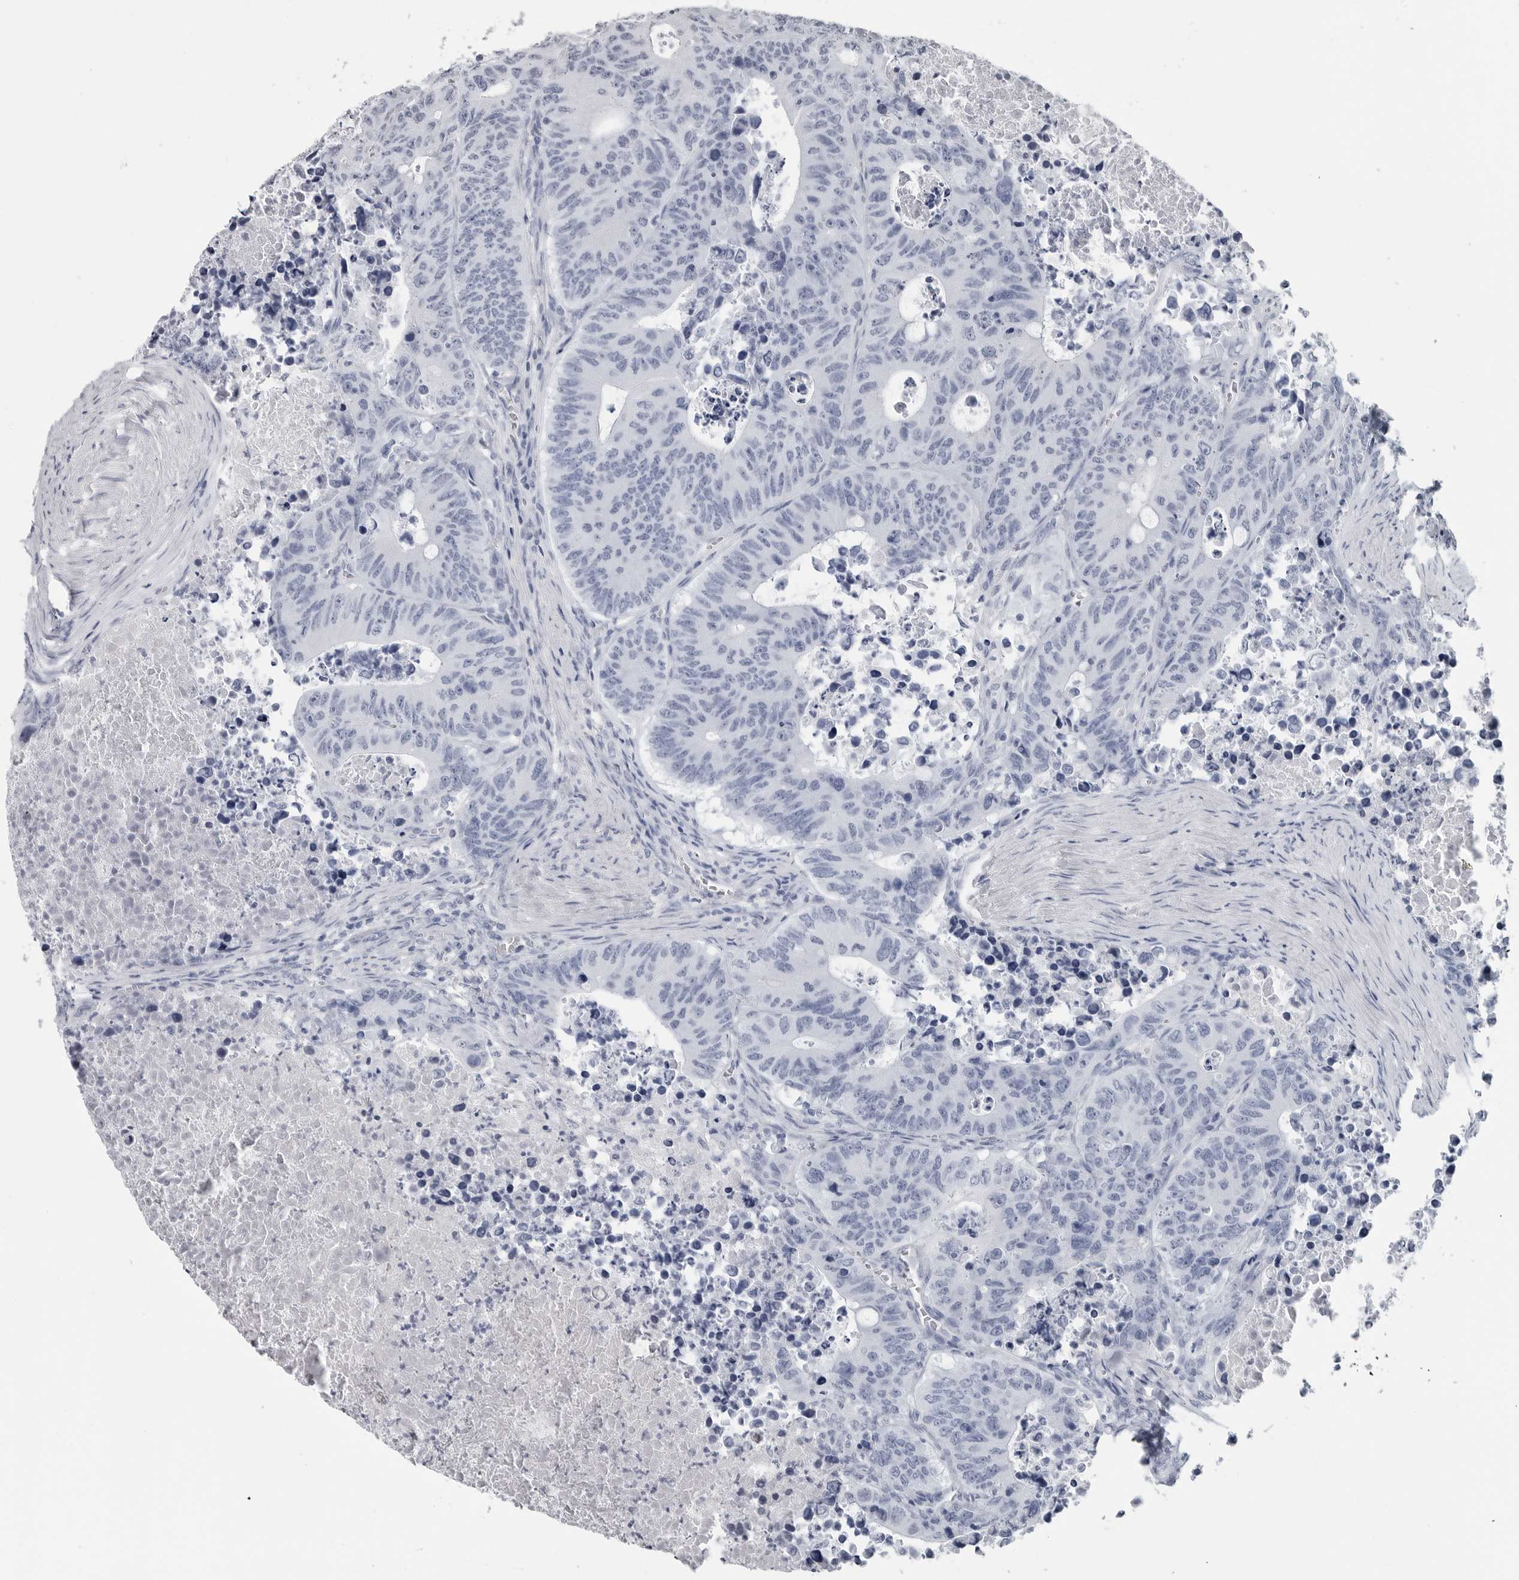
{"staining": {"intensity": "negative", "quantity": "none", "location": "none"}, "tissue": "colorectal cancer", "cell_type": "Tumor cells", "image_type": "cancer", "snomed": [{"axis": "morphology", "description": "Adenocarcinoma, NOS"}, {"axis": "topography", "description": "Colon"}], "caption": "Immunohistochemical staining of colorectal adenocarcinoma displays no significant expression in tumor cells.", "gene": "AMPD1", "patient": {"sex": "male", "age": 87}}